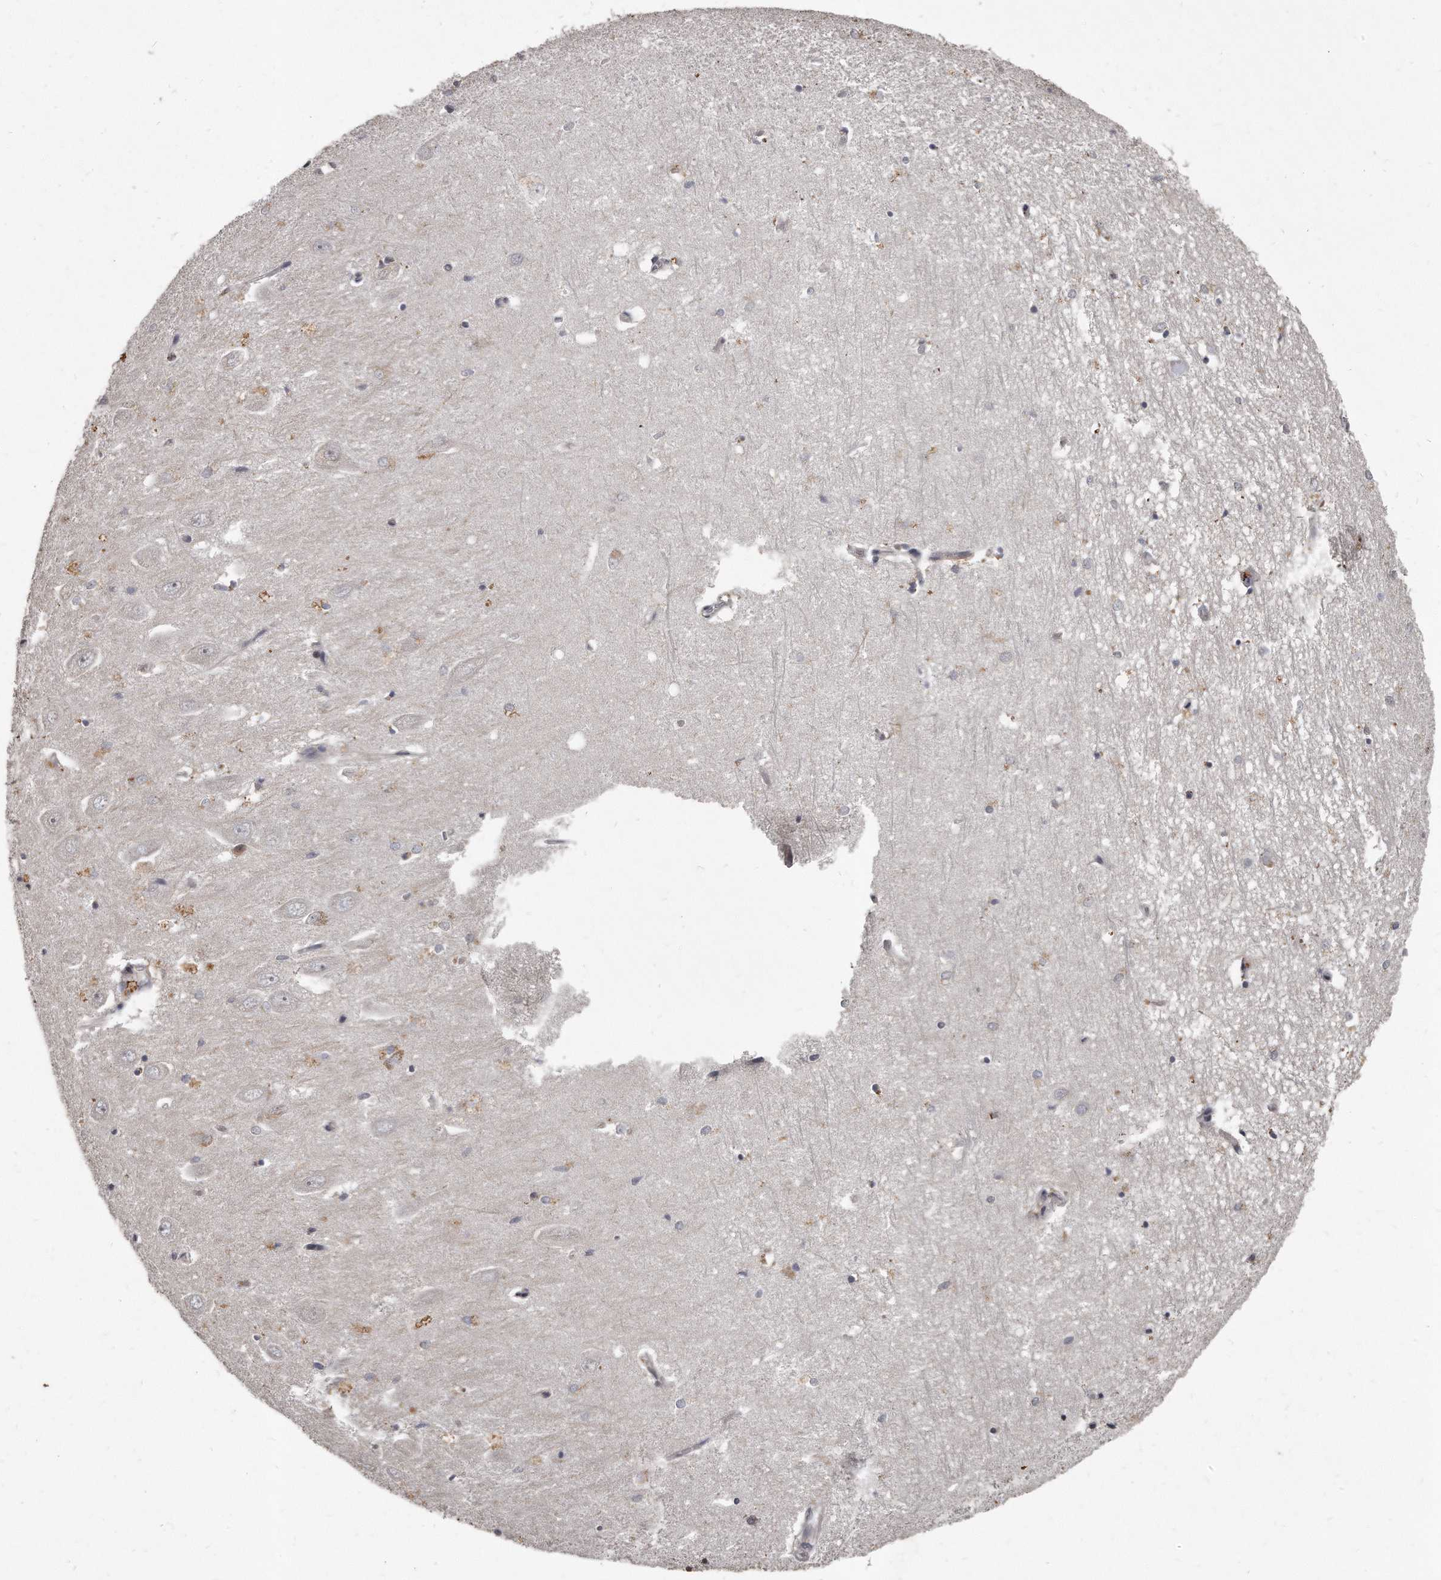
{"staining": {"intensity": "negative", "quantity": "none", "location": "none"}, "tissue": "hippocampus", "cell_type": "Glial cells", "image_type": "normal", "snomed": [{"axis": "morphology", "description": "Normal tissue, NOS"}, {"axis": "topography", "description": "Hippocampus"}], "caption": "A high-resolution photomicrograph shows immunohistochemistry (IHC) staining of unremarkable hippocampus, which demonstrates no significant positivity in glial cells.", "gene": "GCH1", "patient": {"sex": "female", "age": 64}}